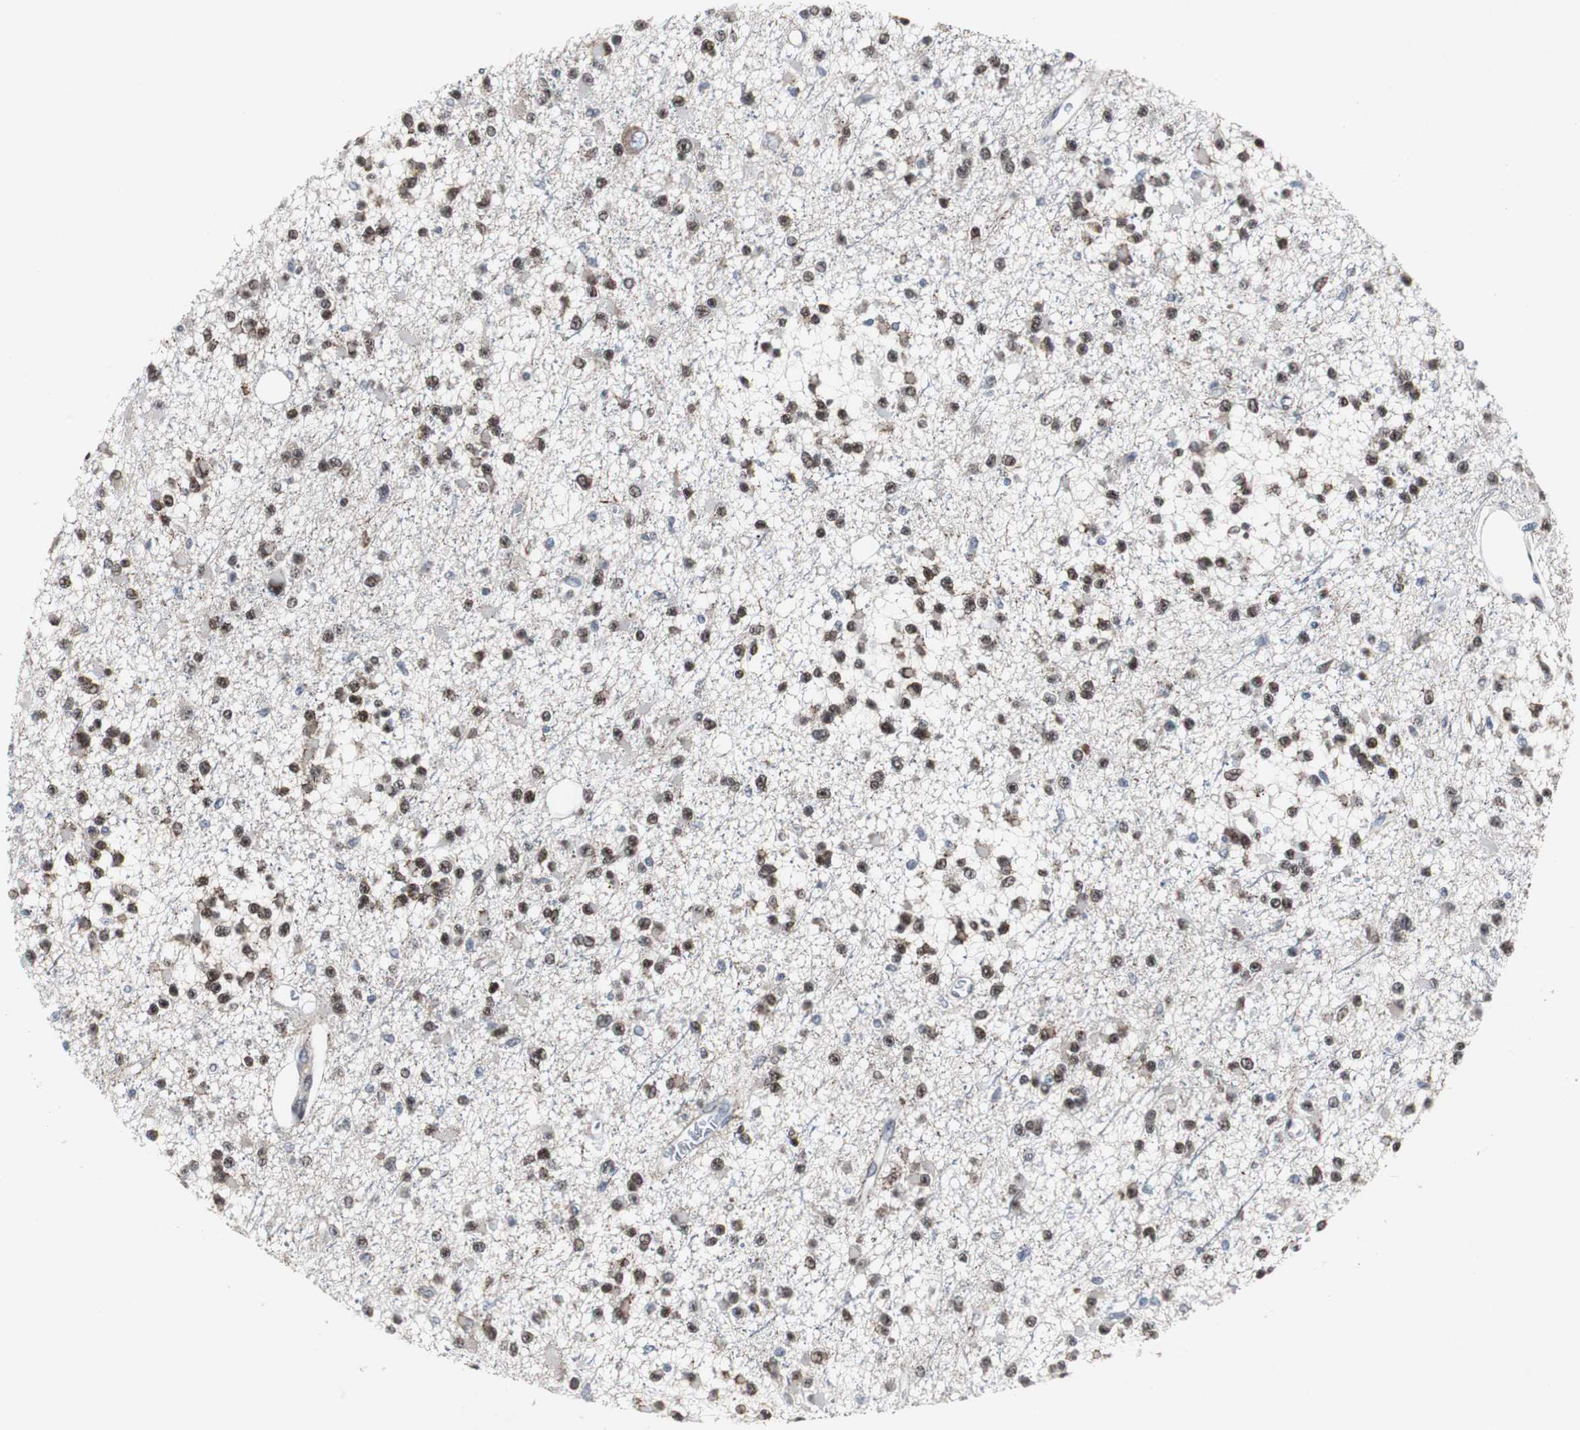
{"staining": {"intensity": "strong", "quantity": ">75%", "location": "nuclear"}, "tissue": "glioma", "cell_type": "Tumor cells", "image_type": "cancer", "snomed": [{"axis": "morphology", "description": "Glioma, malignant, Low grade"}, {"axis": "topography", "description": "Brain"}], "caption": "Immunohistochemistry photomicrograph of neoplastic tissue: low-grade glioma (malignant) stained using immunohistochemistry exhibits high levels of strong protein expression localized specifically in the nuclear of tumor cells, appearing as a nuclear brown color.", "gene": "ZHX2", "patient": {"sex": "female", "age": 22}}